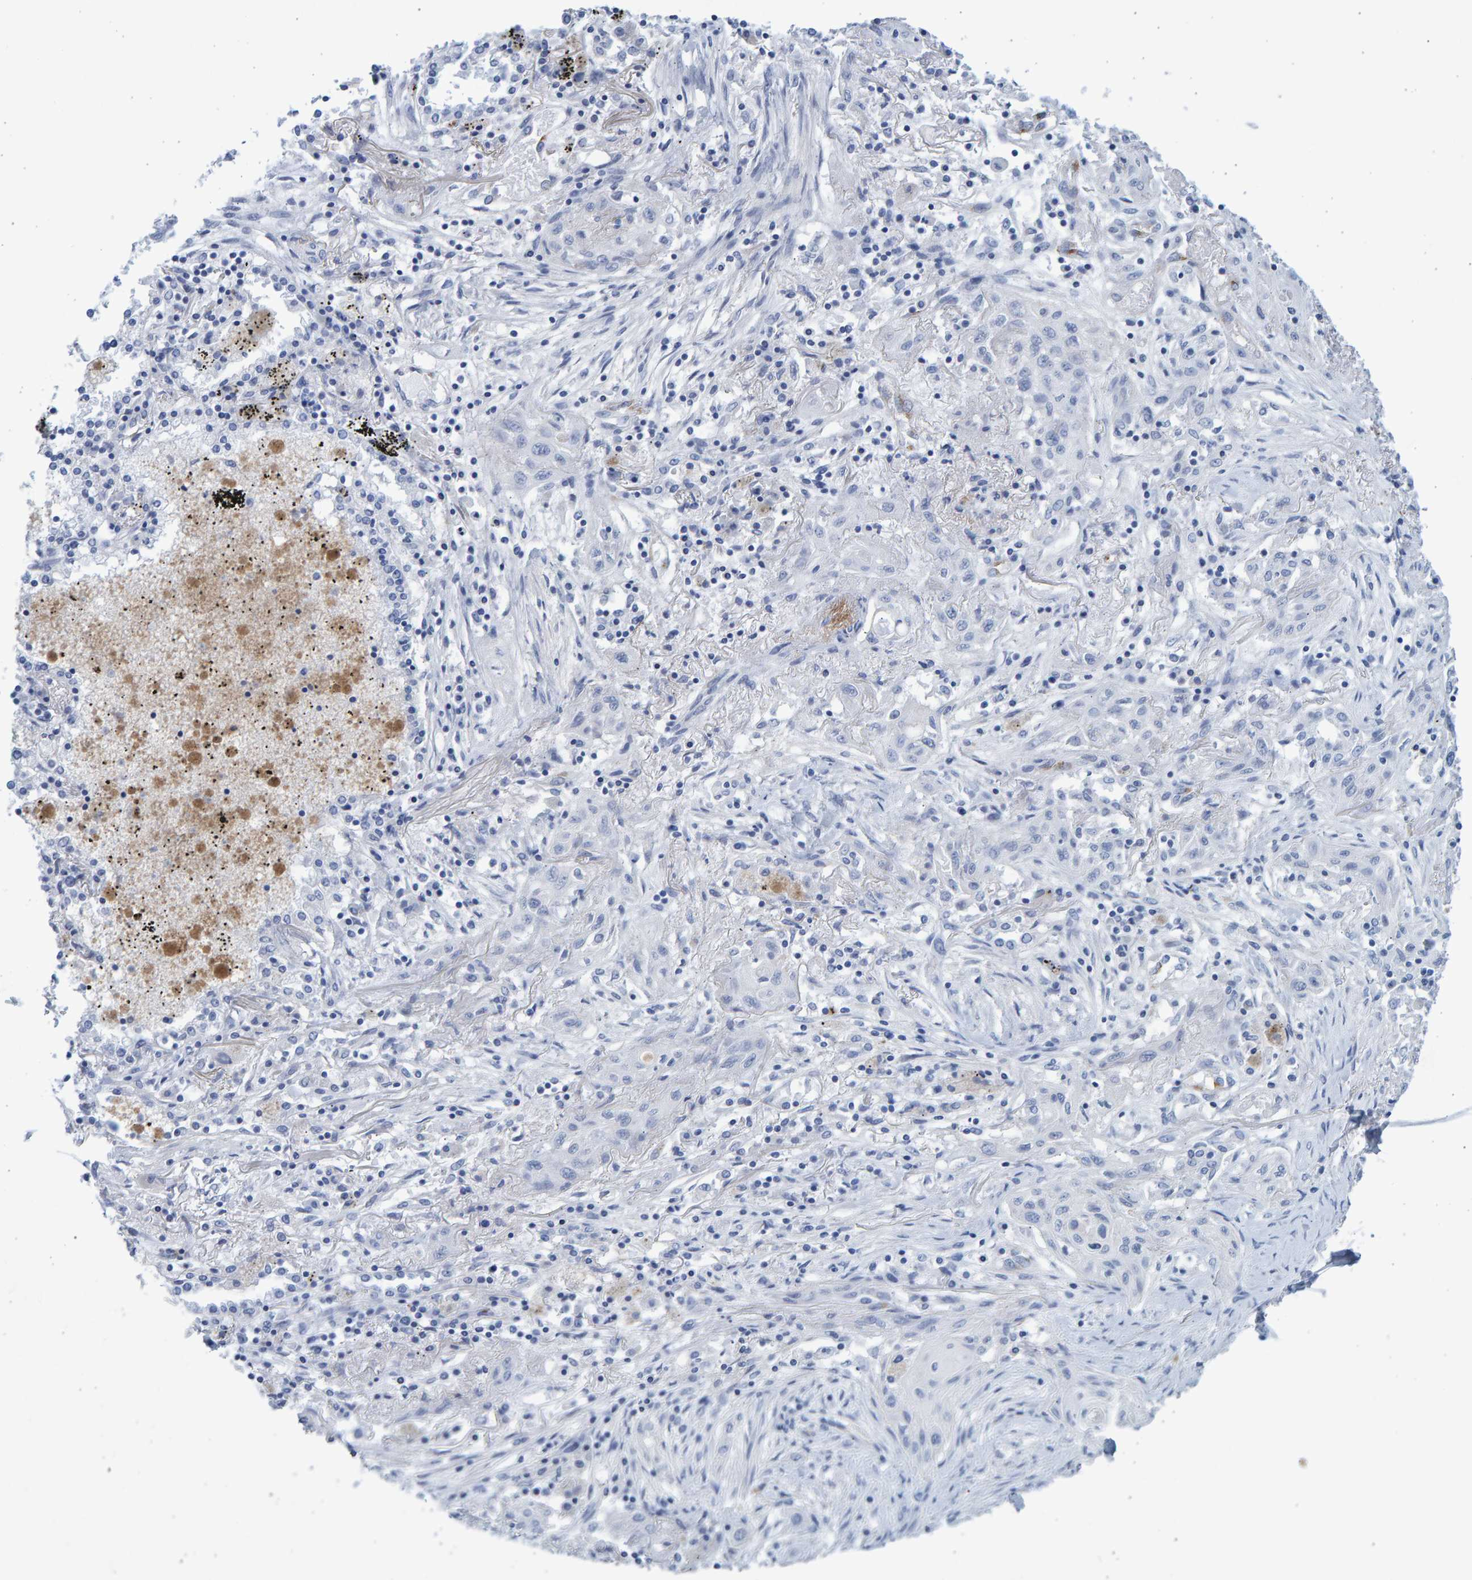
{"staining": {"intensity": "negative", "quantity": "none", "location": "none"}, "tissue": "lung cancer", "cell_type": "Tumor cells", "image_type": "cancer", "snomed": [{"axis": "morphology", "description": "Squamous cell carcinoma, NOS"}, {"axis": "topography", "description": "Lung"}], "caption": "Squamous cell carcinoma (lung) stained for a protein using IHC displays no staining tumor cells.", "gene": "SLC34A3", "patient": {"sex": "female", "age": 47}}